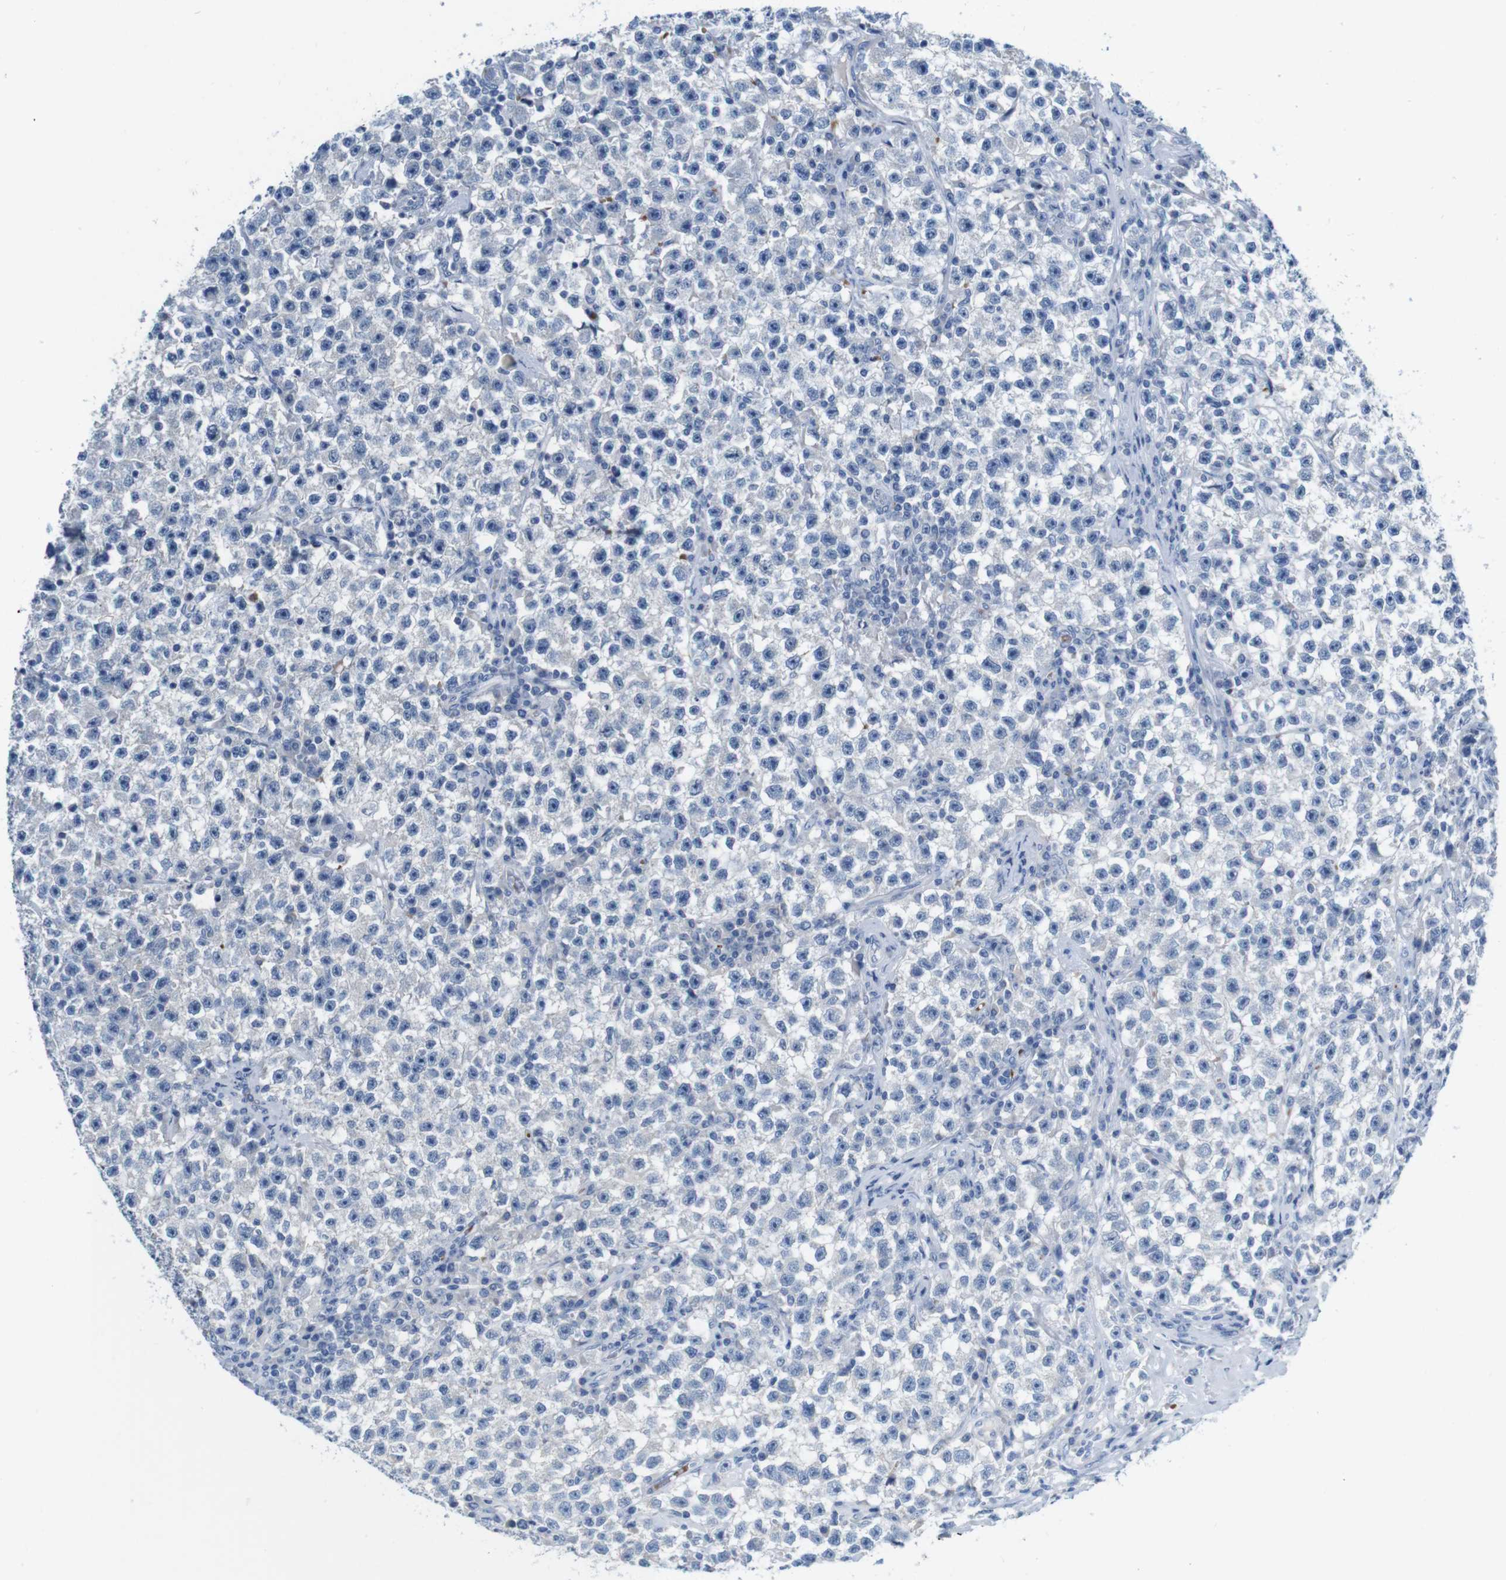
{"staining": {"intensity": "negative", "quantity": "none", "location": "none"}, "tissue": "testis cancer", "cell_type": "Tumor cells", "image_type": "cancer", "snomed": [{"axis": "morphology", "description": "Seminoma, NOS"}, {"axis": "topography", "description": "Testis"}], "caption": "Tumor cells show no significant expression in seminoma (testis).", "gene": "IGSF8", "patient": {"sex": "male", "age": 22}}